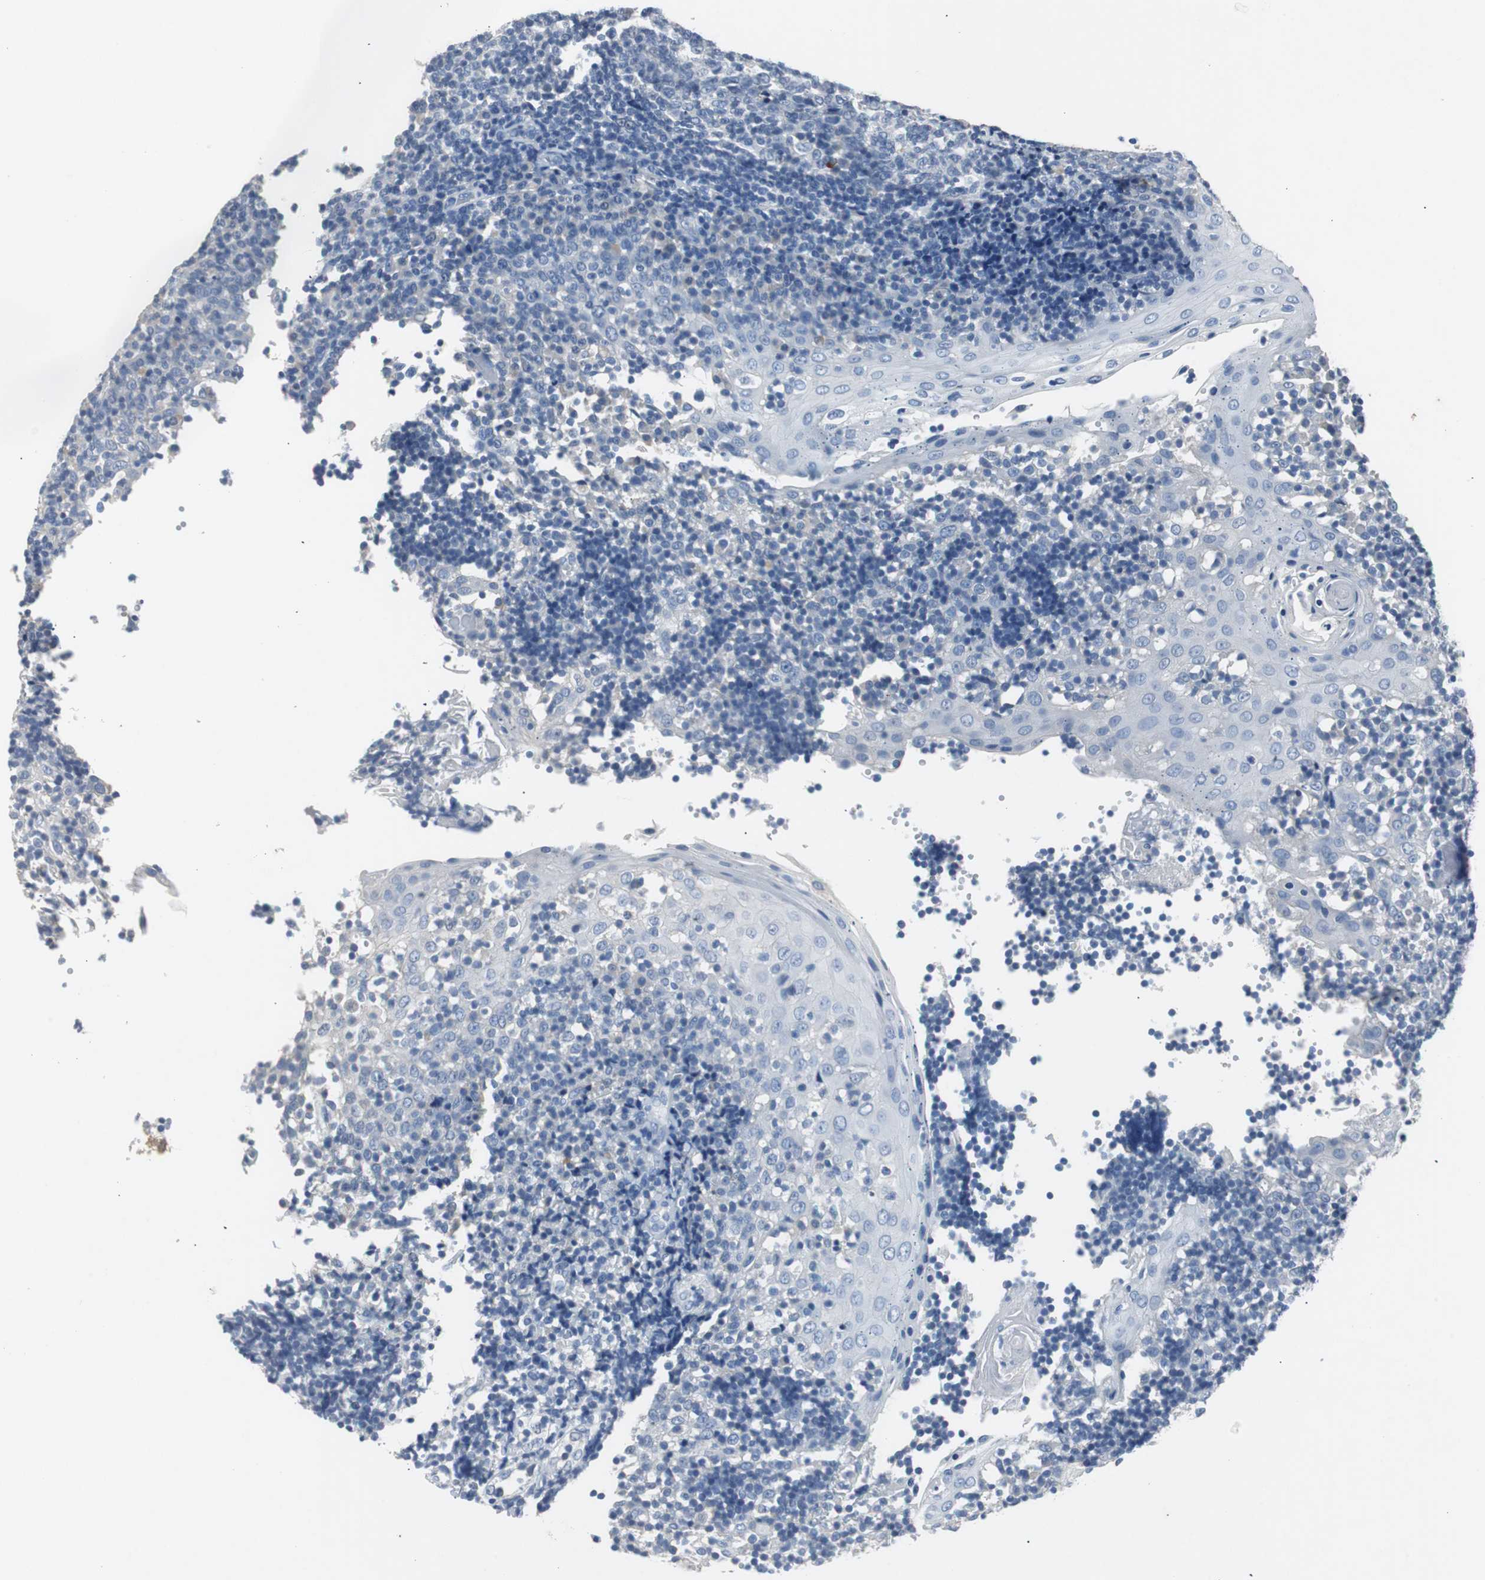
{"staining": {"intensity": "weak", "quantity": "<25%", "location": "cytoplasmic/membranous"}, "tissue": "tonsil", "cell_type": "Germinal center cells", "image_type": "normal", "snomed": [{"axis": "morphology", "description": "Normal tissue, NOS"}, {"axis": "topography", "description": "Tonsil"}], "caption": "Immunohistochemistry (IHC) histopathology image of normal tonsil: human tonsil stained with DAB shows no significant protein positivity in germinal center cells.", "gene": "LRP2", "patient": {"sex": "female", "age": 40}}